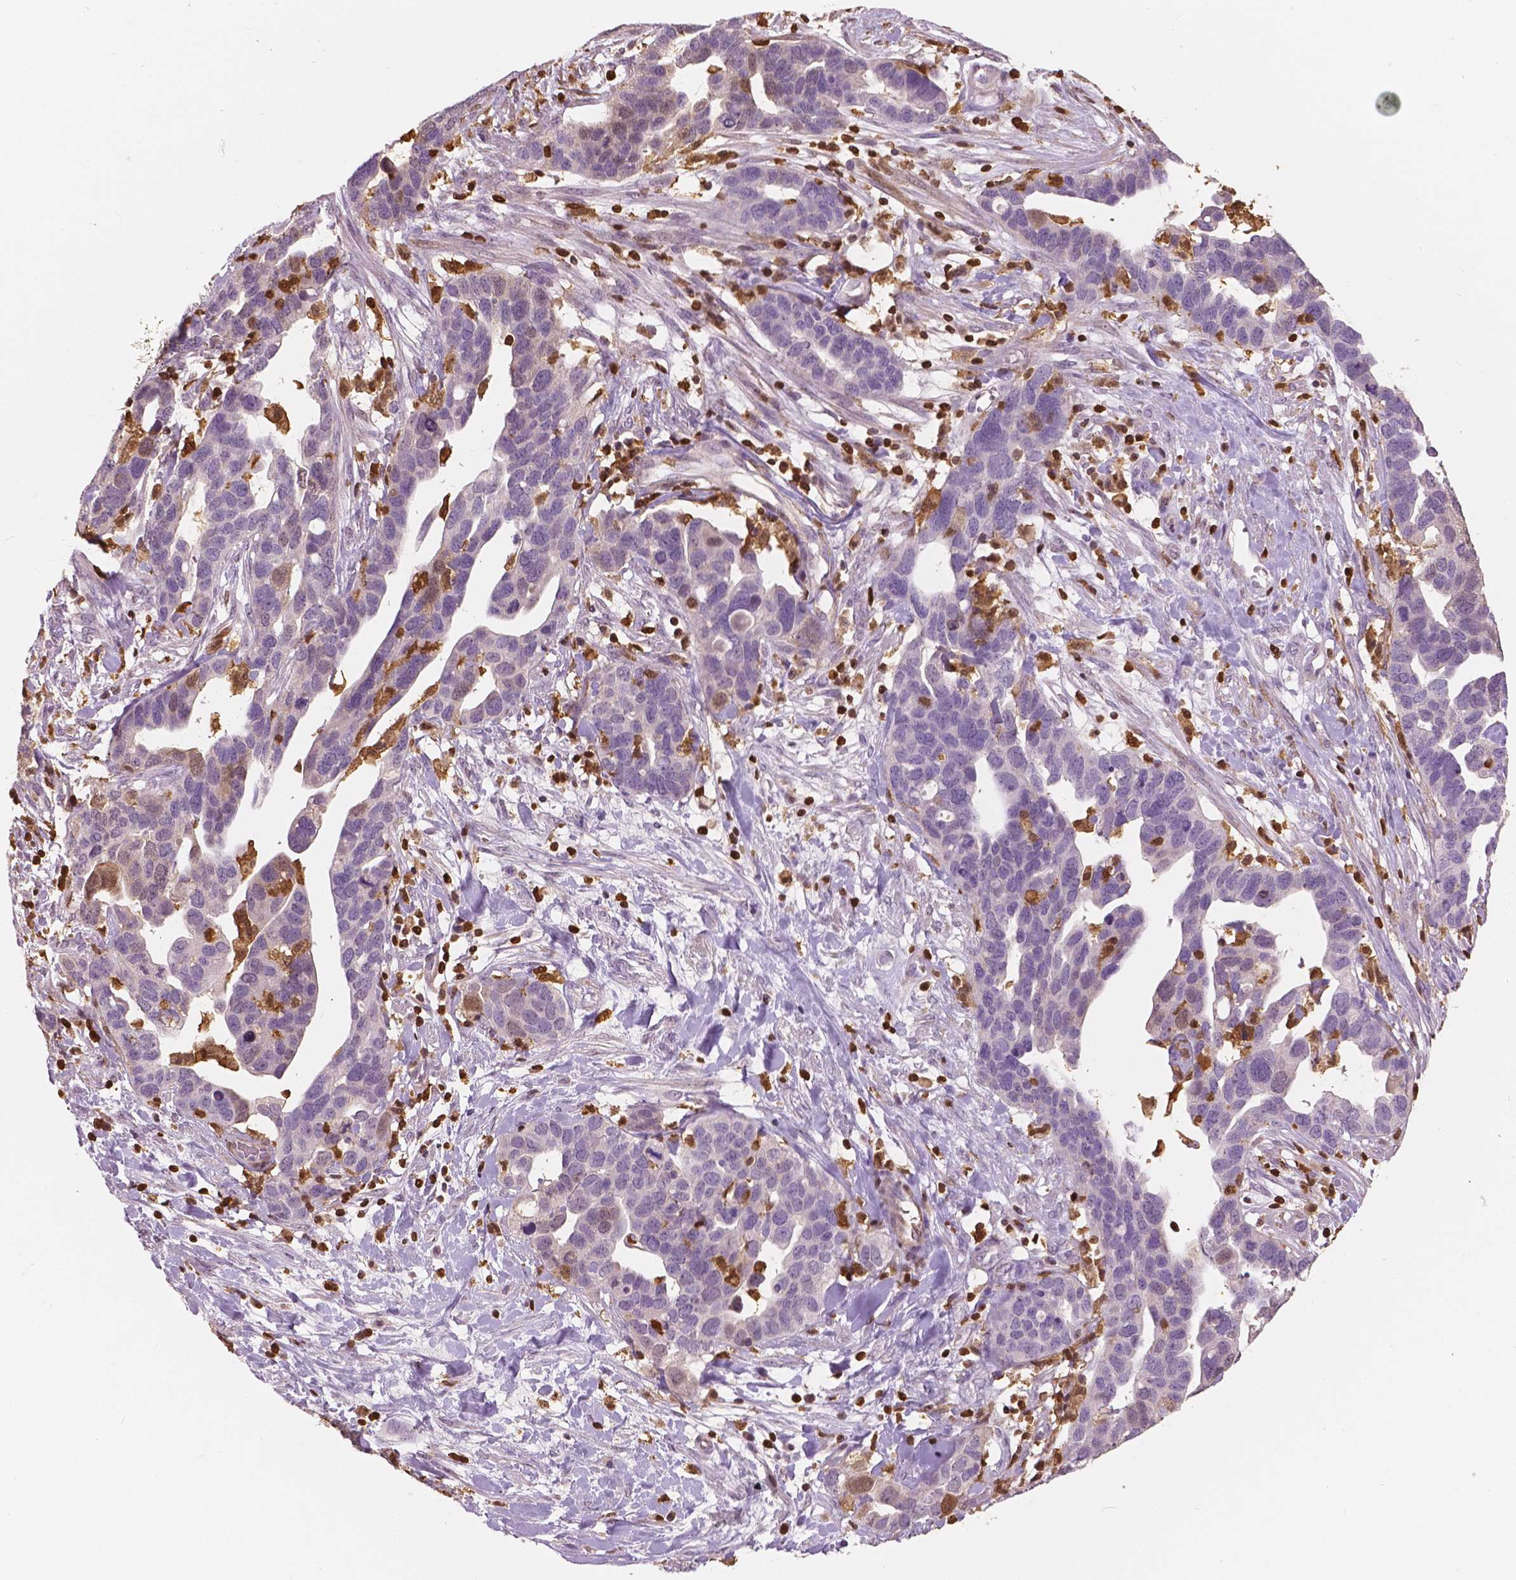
{"staining": {"intensity": "negative", "quantity": "none", "location": "none"}, "tissue": "ovarian cancer", "cell_type": "Tumor cells", "image_type": "cancer", "snomed": [{"axis": "morphology", "description": "Cystadenocarcinoma, serous, NOS"}, {"axis": "topography", "description": "Ovary"}], "caption": "IHC image of neoplastic tissue: ovarian cancer (serous cystadenocarcinoma) stained with DAB (3,3'-diaminobenzidine) shows no significant protein expression in tumor cells. (DAB immunohistochemistry with hematoxylin counter stain).", "gene": "S100A4", "patient": {"sex": "female", "age": 54}}